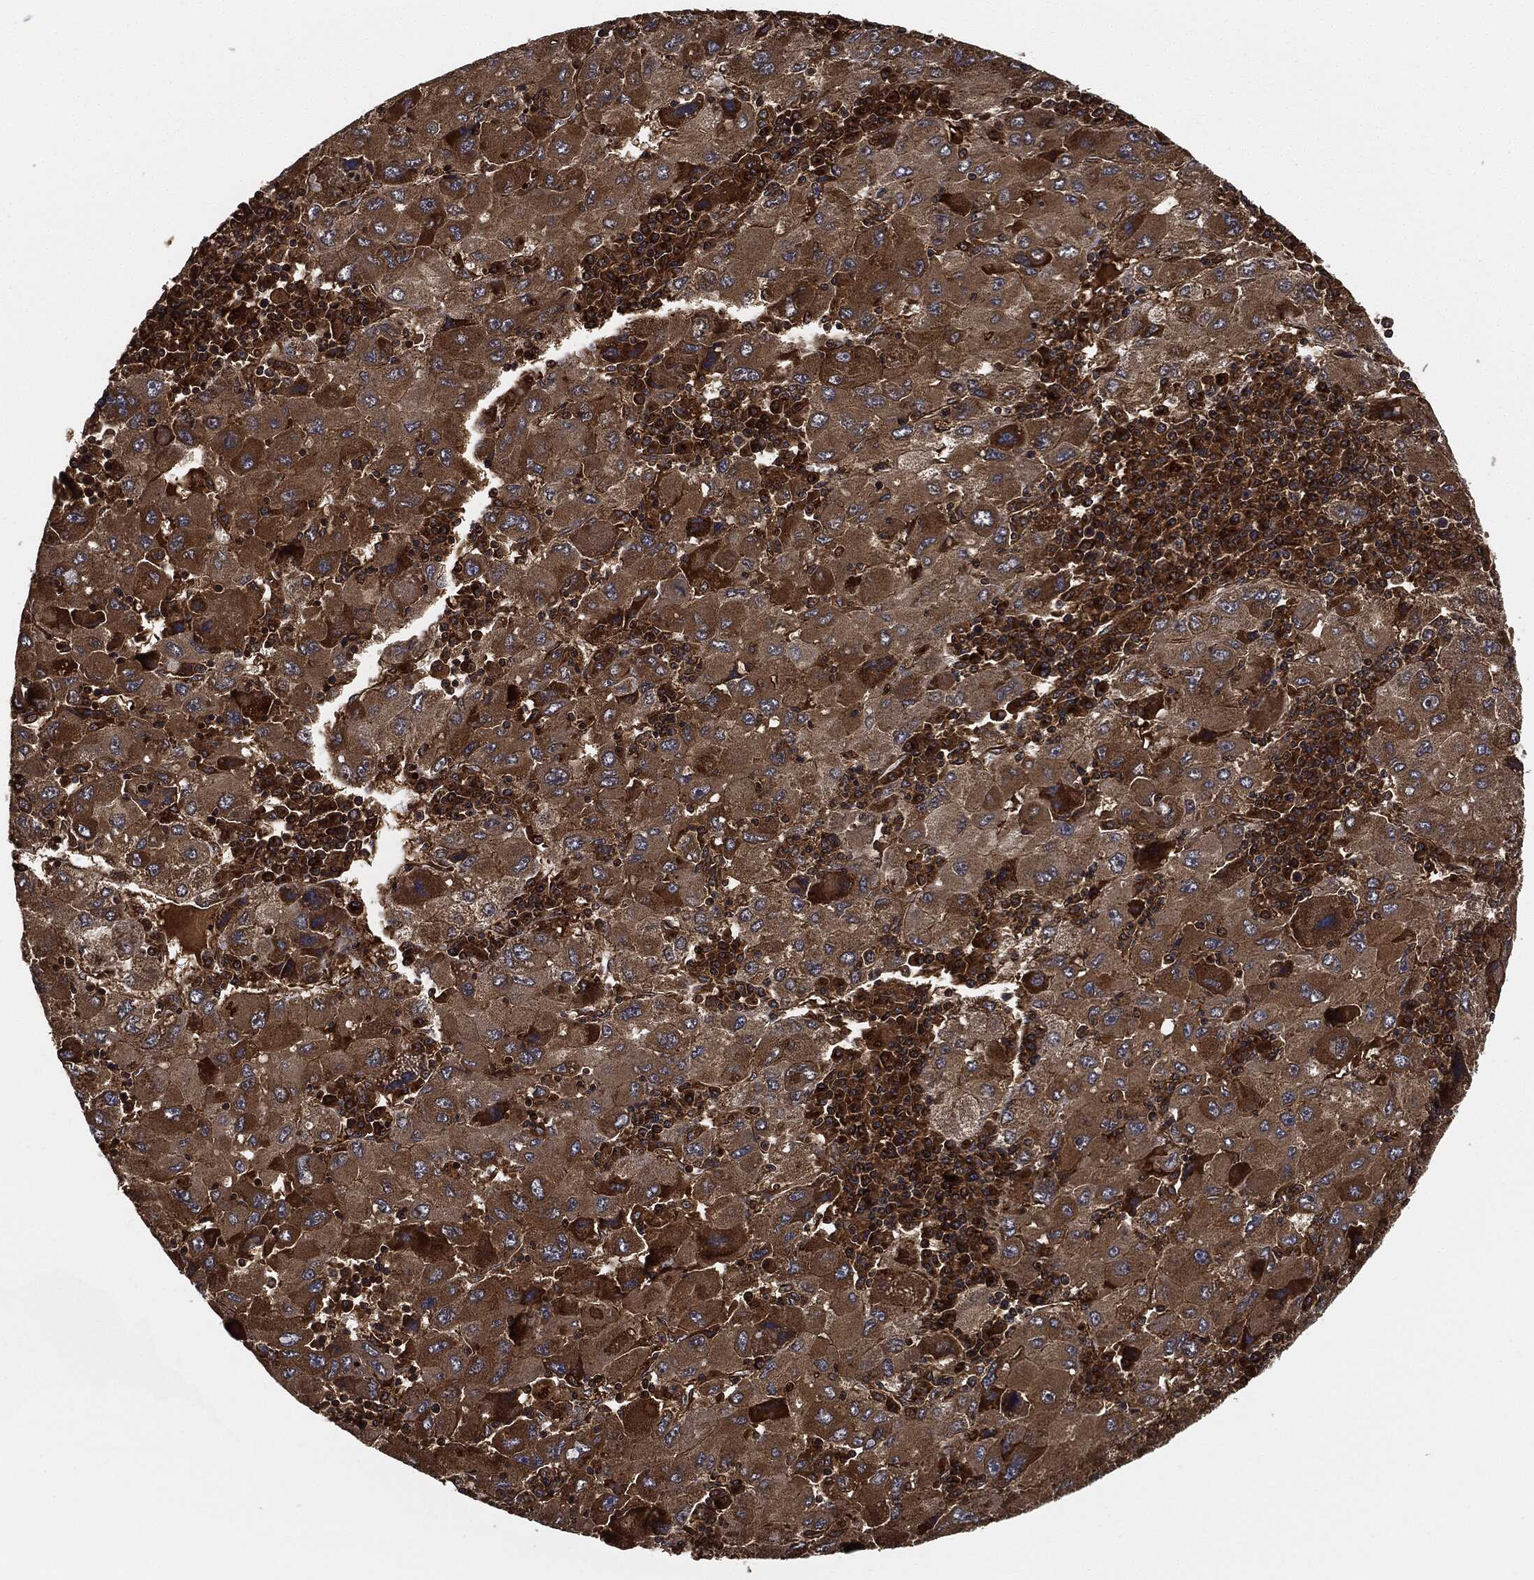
{"staining": {"intensity": "strong", "quantity": "25%-75%", "location": "cytoplasmic/membranous"}, "tissue": "liver cancer", "cell_type": "Tumor cells", "image_type": "cancer", "snomed": [{"axis": "morphology", "description": "Carcinoma, Hepatocellular, NOS"}, {"axis": "topography", "description": "Liver"}], "caption": "Strong cytoplasmic/membranous staining for a protein is seen in about 25%-75% of tumor cells of hepatocellular carcinoma (liver) using immunohistochemistry.", "gene": "CEP290", "patient": {"sex": "male", "age": 75}}